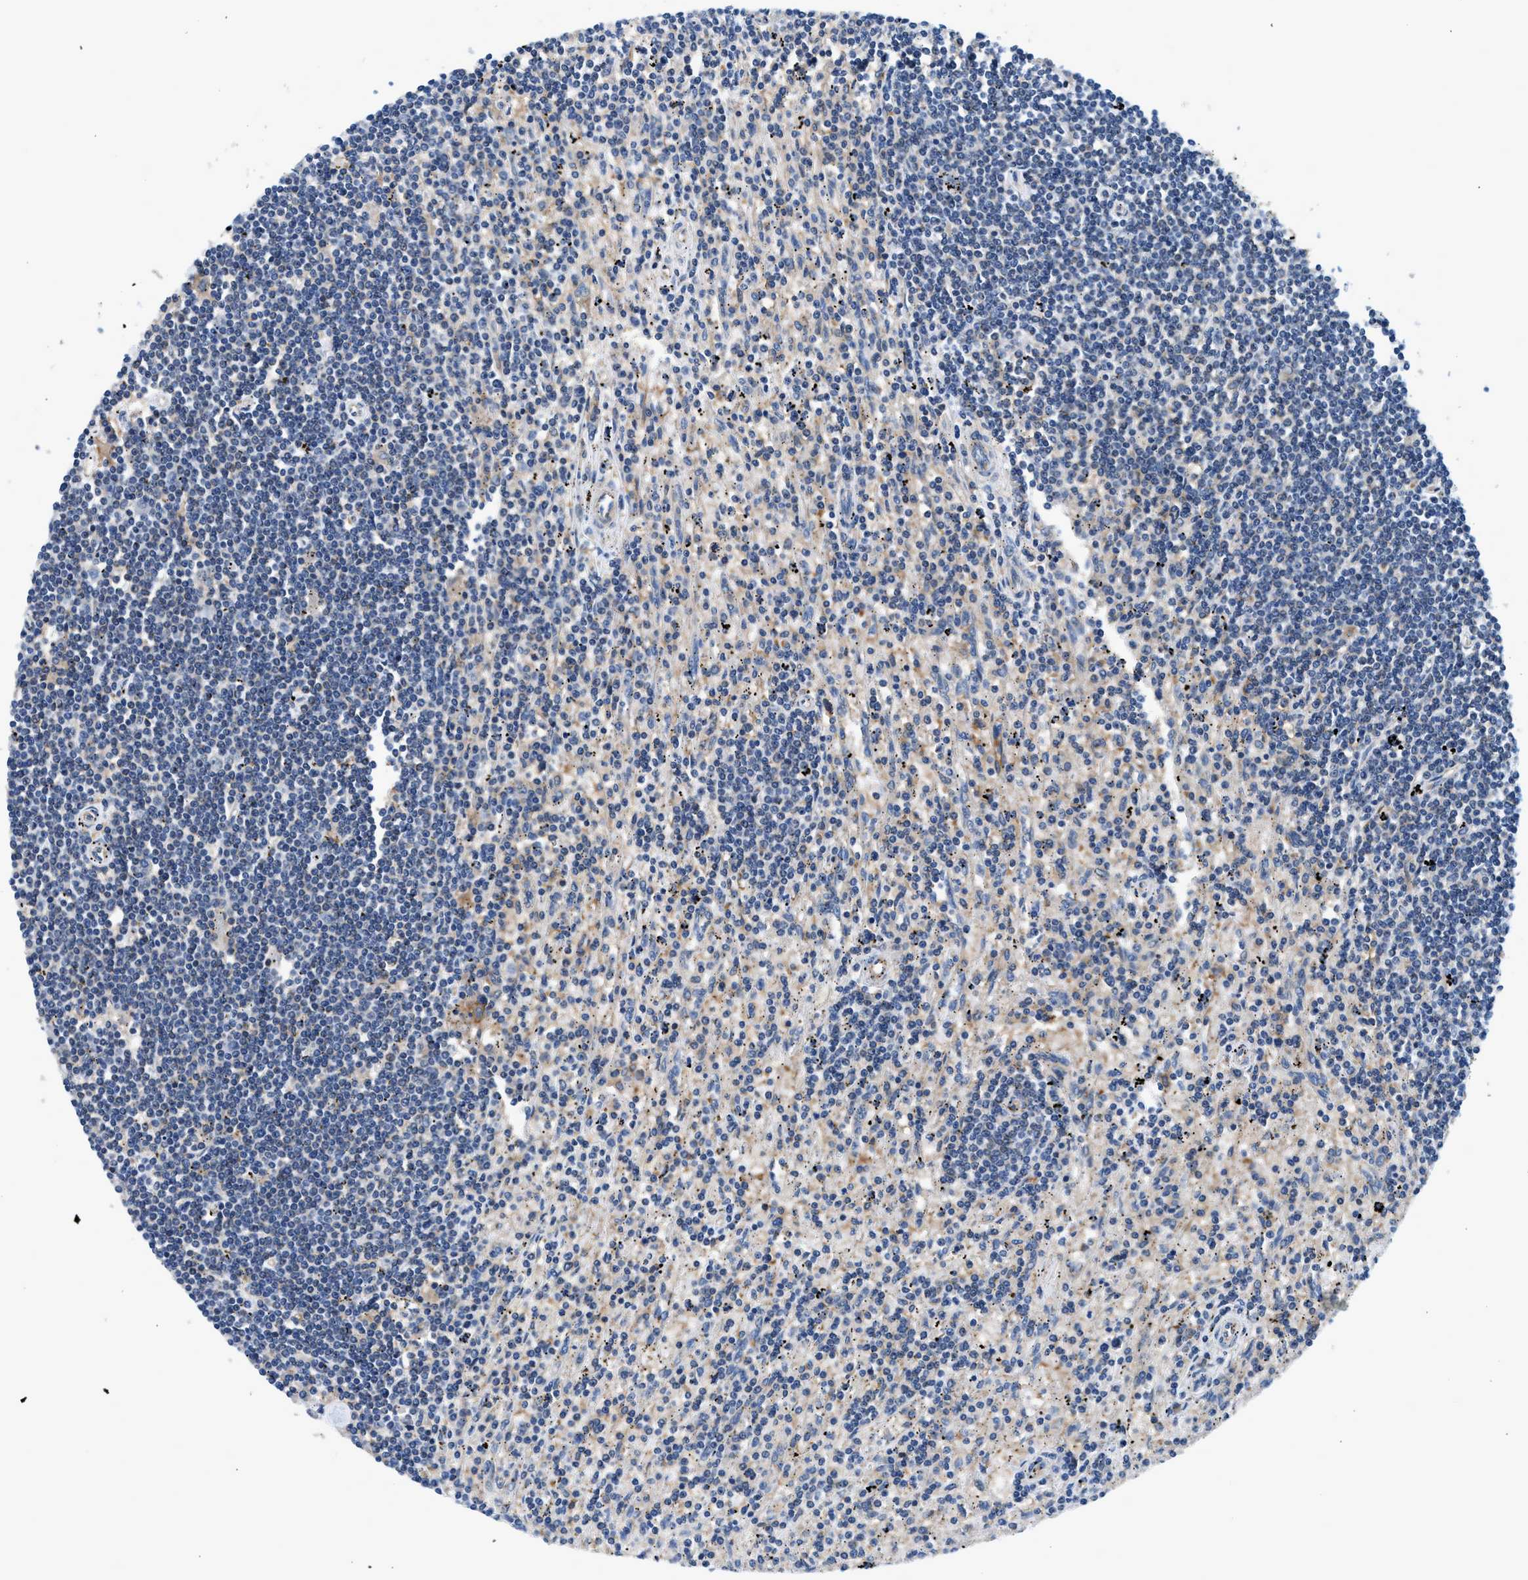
{"staining": {"intensity": "negative", "quantity": "none", "location": "none"}, "tissue": "lymphoma", "cell_type": "Tumor cells", "image_type": "cancer", "snomed": [{"axis": "morphology", "description": "Malignant lymphoma, non-Hodgkin's type, Low grade"}, {"axis": "topography", "description": "Spleen"}], "caption": "IHC histopathology image of neoplastic tissue: human lymphoma stained with DAB (3,3'-diaminobenzidine) displays no significant protein positivity in tumor cells. (DAB immunohistochemistry (IHC) visualized using brightfield microscopy, high magnification).", "gene": "LPIN2", "patient": {"sex": "male", "age": 76}}